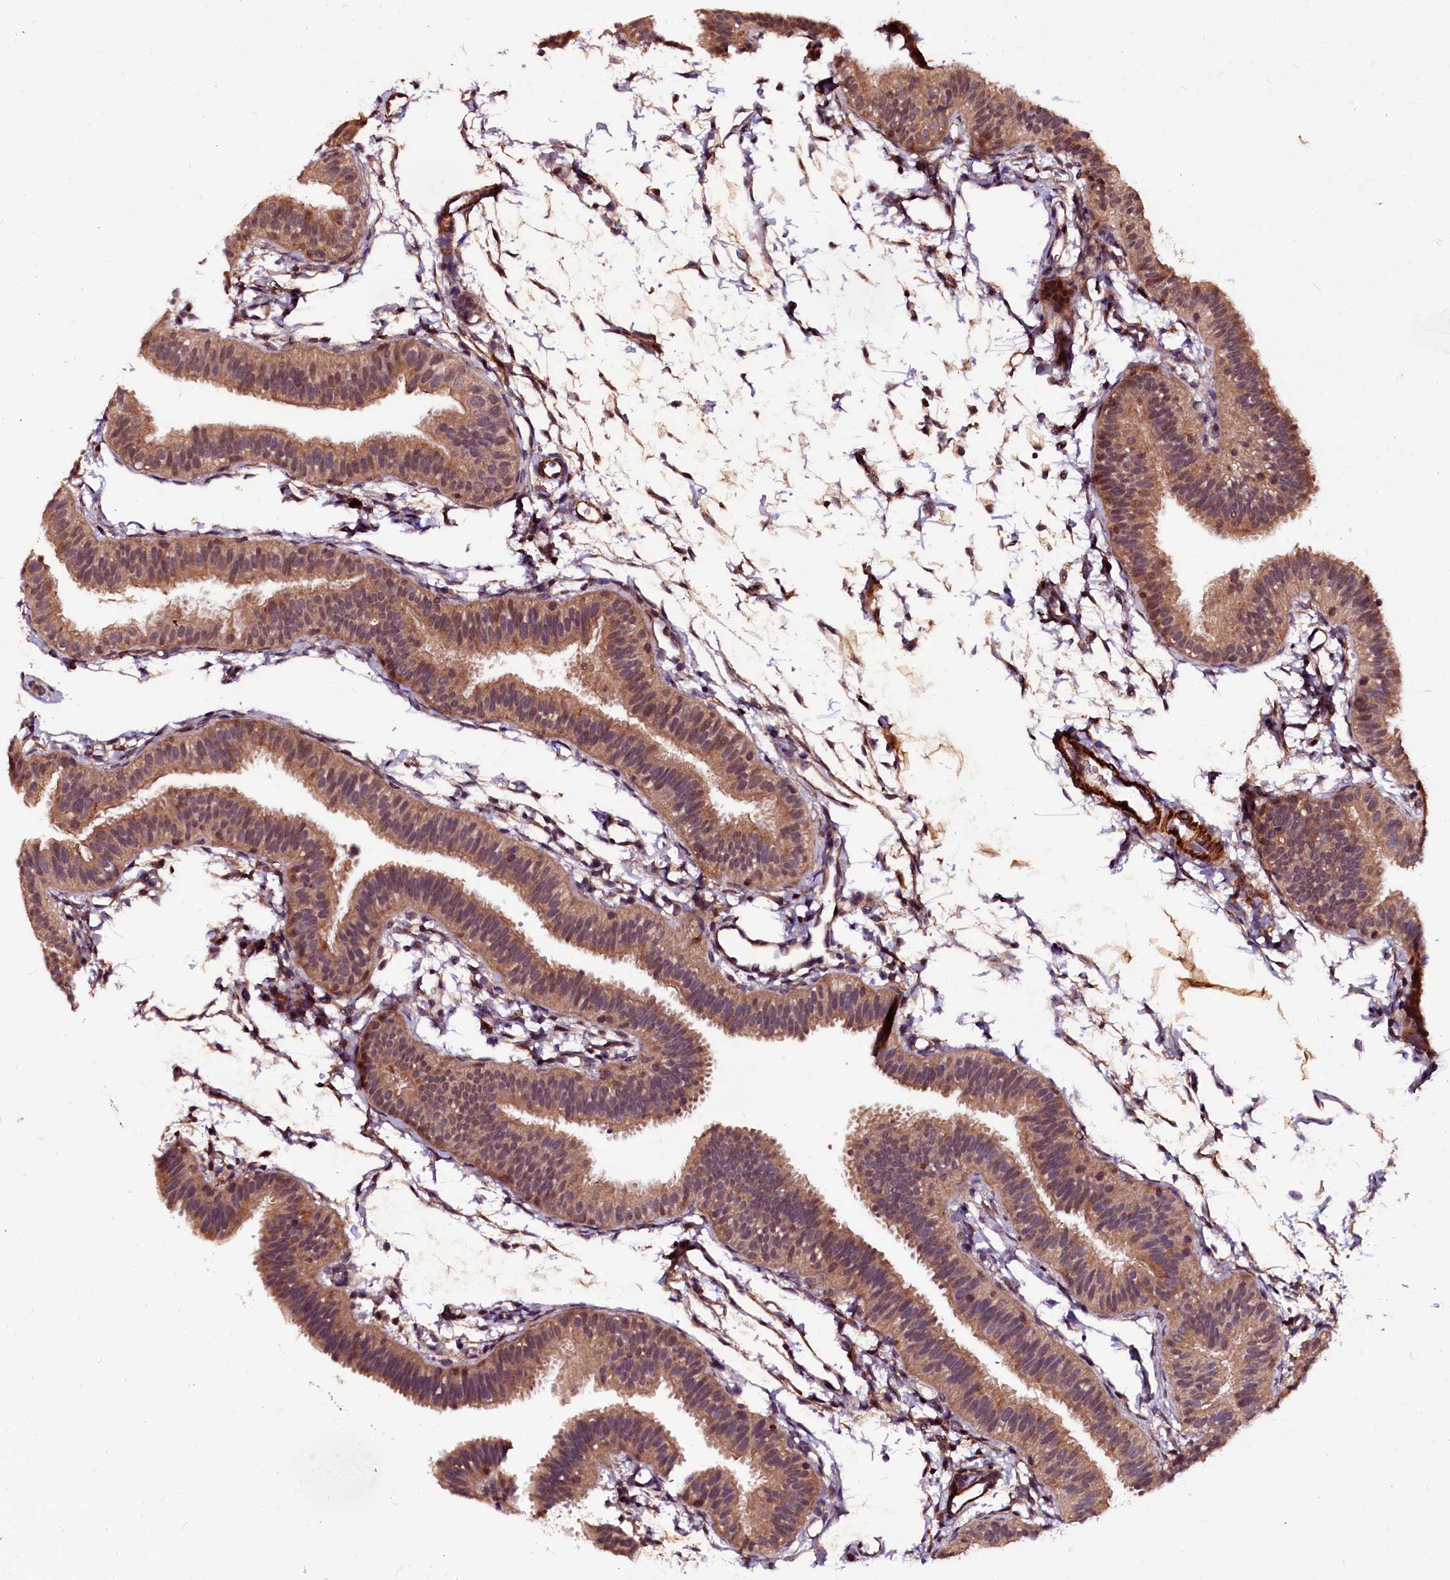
{"staining": {"intensity": "moderate", "quantity": ">75%", "location": "cytoplasmic/membranous,nuclear"}, "tissue": "fallopian tube", "cell_type": "Glandular cells", "image_type": "normal", "snomed": [{"axis": "morphology", "description": "Normal tissue, NOS"}, {"axis": "topography", "description": "Fallopian tube"}], "caption": "IHC histopathology image of normal fallopian tube stained for a protein (brown), which displays medium levels of moderate cytoplasmic/membranous,nuclear expression in about >75% of glandular cells.", "gene": "N4BP1", "patient": {"sex": "female", "age": 35}}